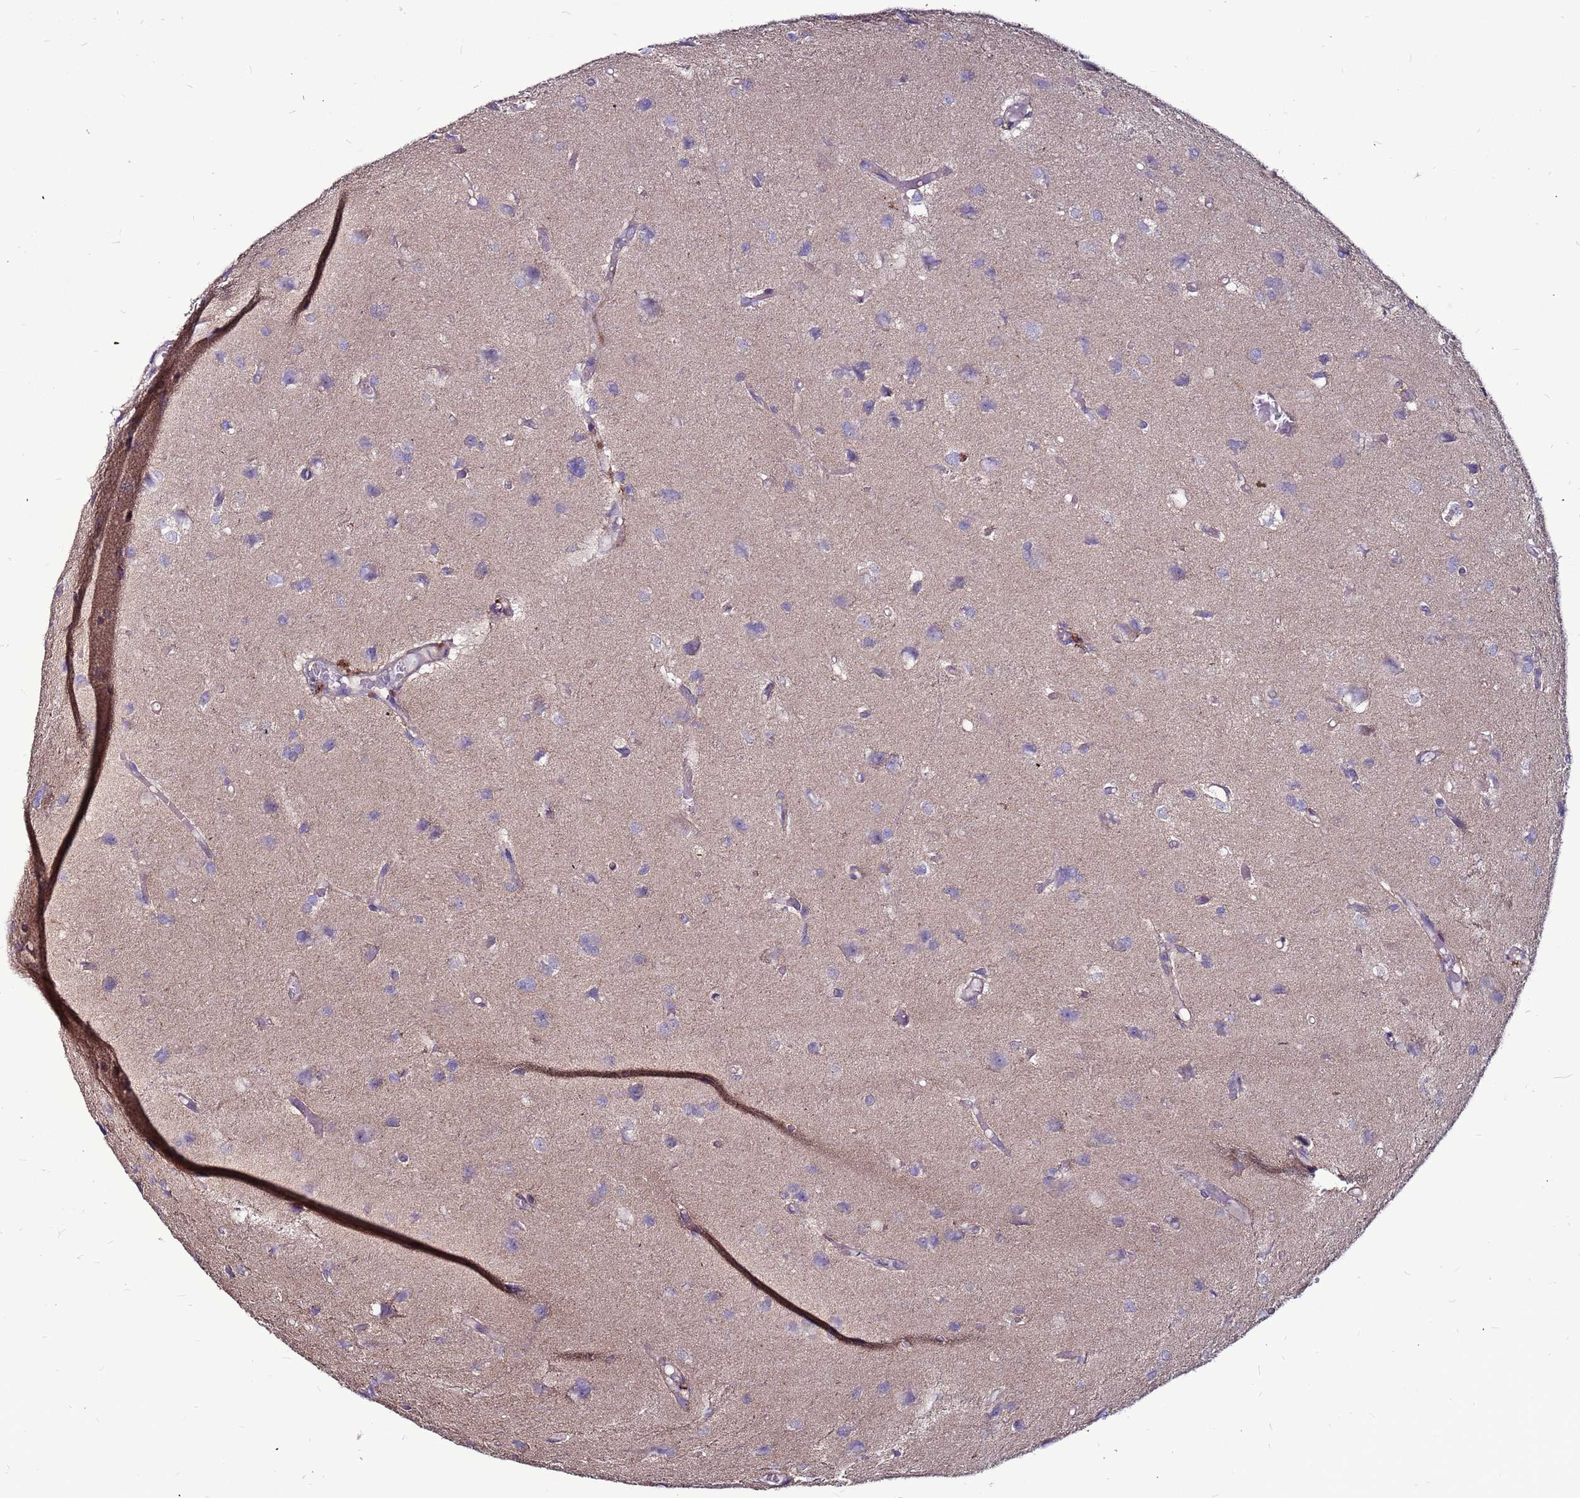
{"staining": {"intensity": "negative", "quantity": "none", "location": "none"}, "tissue": "glioma", "cell_type": "Tumor cells", "image_type": "cancer", "snomed": [{"axis": "morphology", "description": "Glioma, malignant, High grade"}, {"axis": "topography", "description": "Brain"}], "caption": "There is no significant expression in tumor cells of glioma. The staining is performed using DAB (3,3'-diaminobenzidine) brown chromogen with nuclei counter-stained in using hematoxylin.", "gene": "NRN1L", "patient": {"sex": "female", "age": 50}}